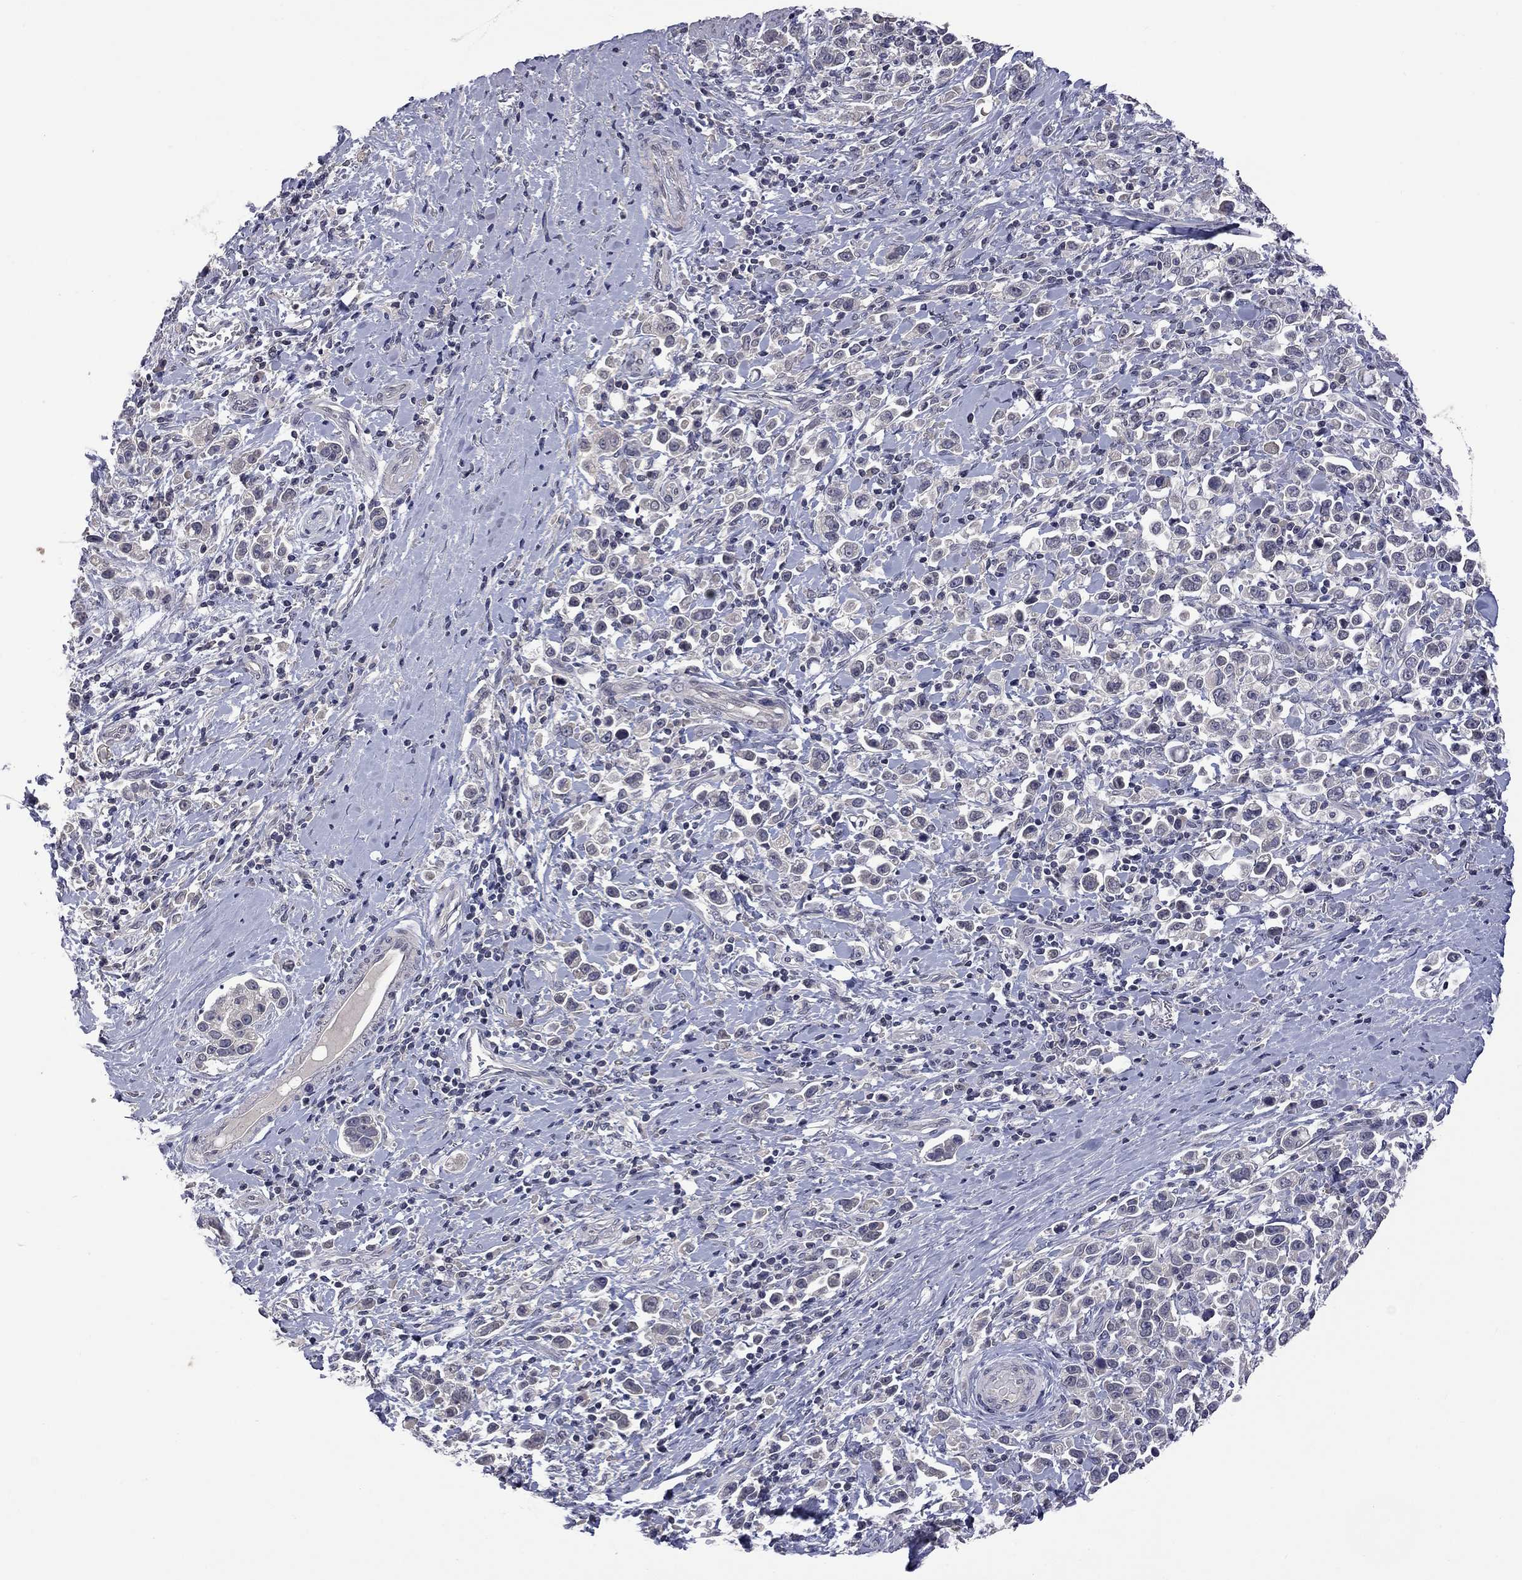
{"staining": {"intensity": "negative", "quantity": "none", "location": "none"}, "tissue": "stomach cancer", "cell_type": "Tumor cells", "image_type": "cancer", "snomed": [{"axis": "morphology", "description": "Adenocarcinoma, NOS"}, {"axis": "topography", "description": "Stomach"}], "caption": "Stomach adenocarcinoma stained for a protein using immunohistochemistry displays no positivity tumor cells.", "gene": "FABP12", "patient": {"sex": "male", "age": 93}}